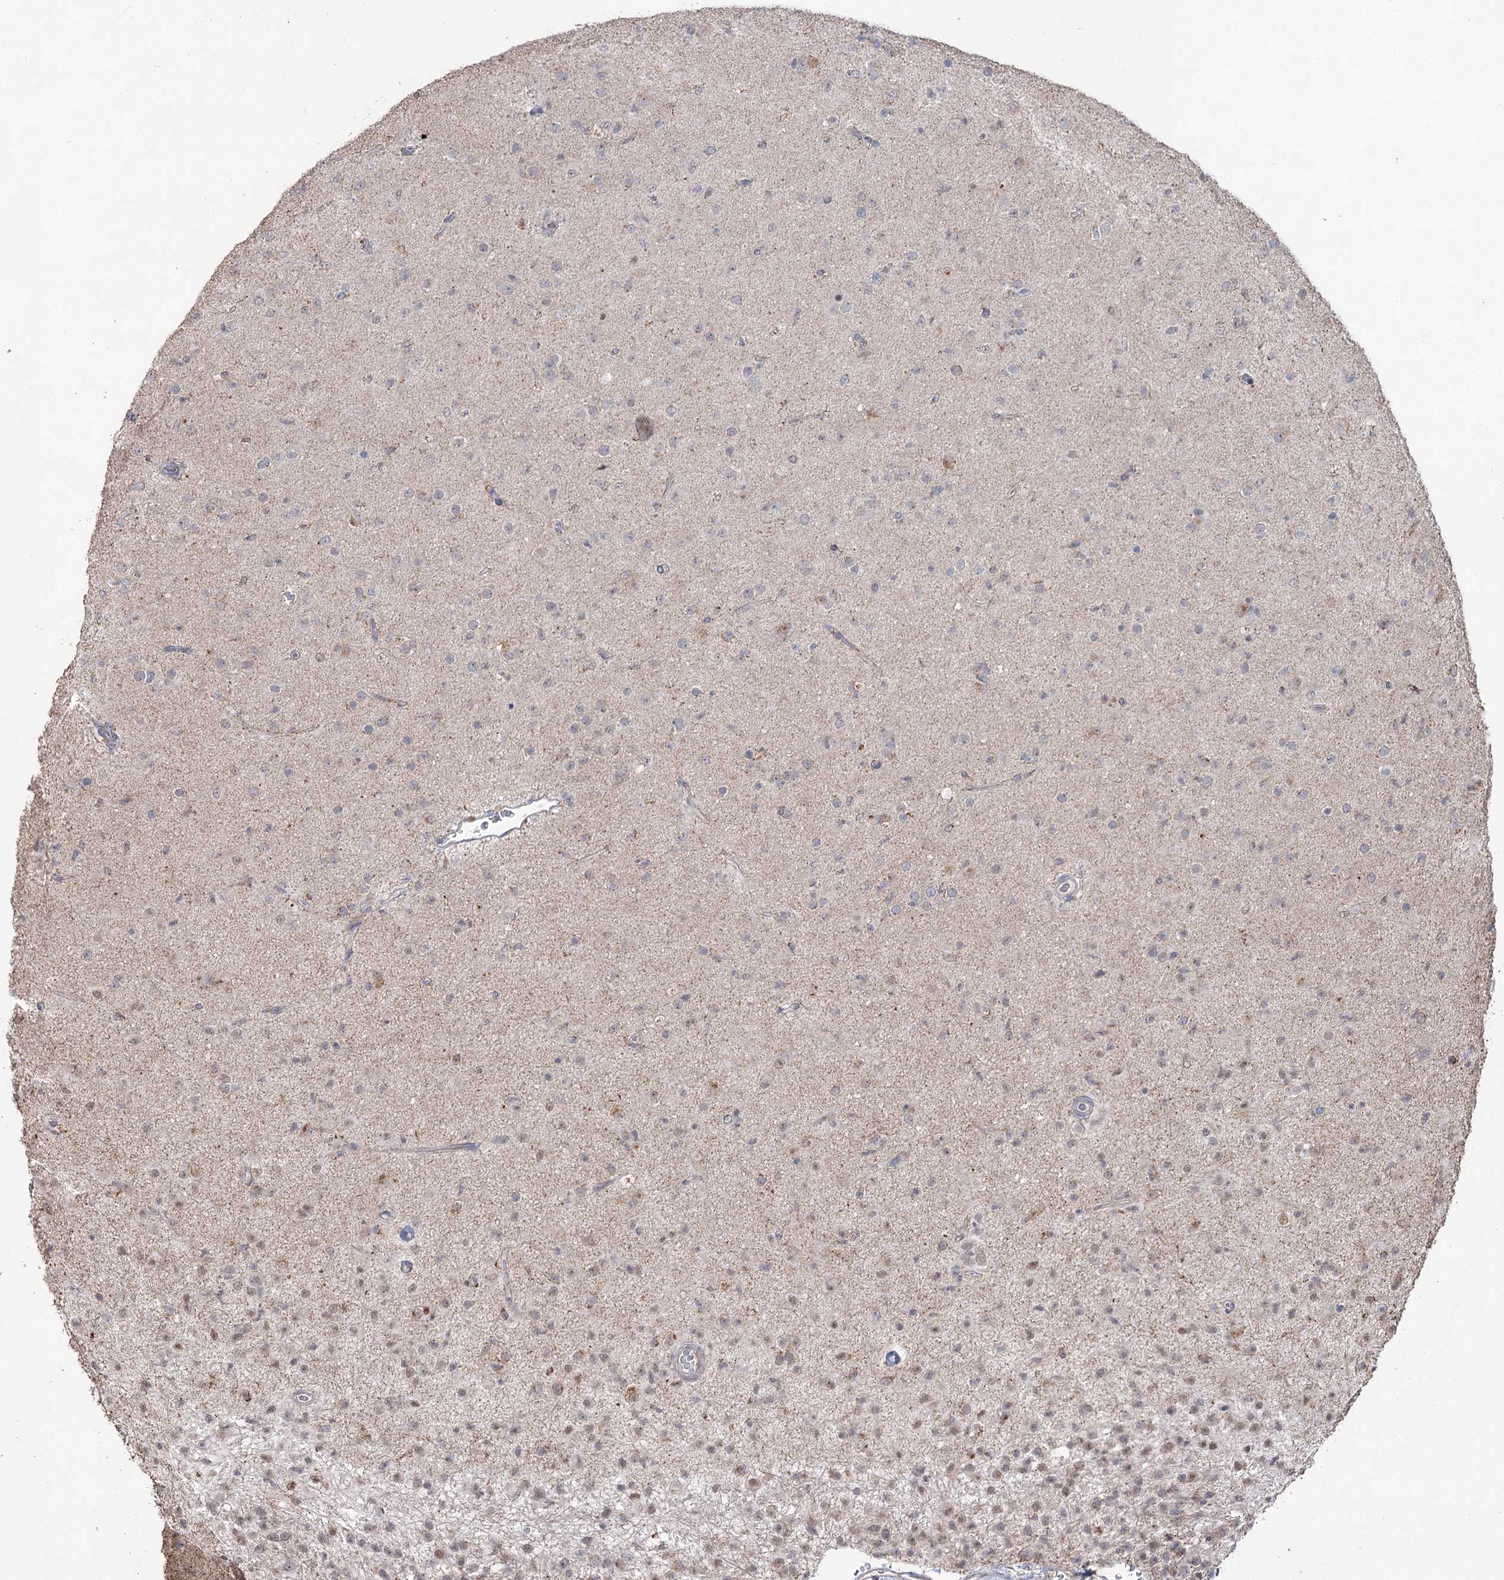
{"staining": {"intensity": "weak", "quantity": "<25%", "location": "cytoplasmic/membranous"}, "tissue": "glioma", "cell_type": "Tumor cells", "image_type": "cancer", "snomed": [{"axis": "morphology", "description": "Glioma, malignant, Low grade"}, {"axis": "topography", "description": "Brain"}], "caption": "High magnification brightfield microscopy of glioma stained with DAB (3,3'-diaminobenzidine) (brown) and counterstained with hematoxylin (blue): tumor cells show no significant expression. (DAB immunohistochemistry with hematoxylin counter stain).", "gene": "RUFY4", "patient": {"sex": "male", "age": 65}}